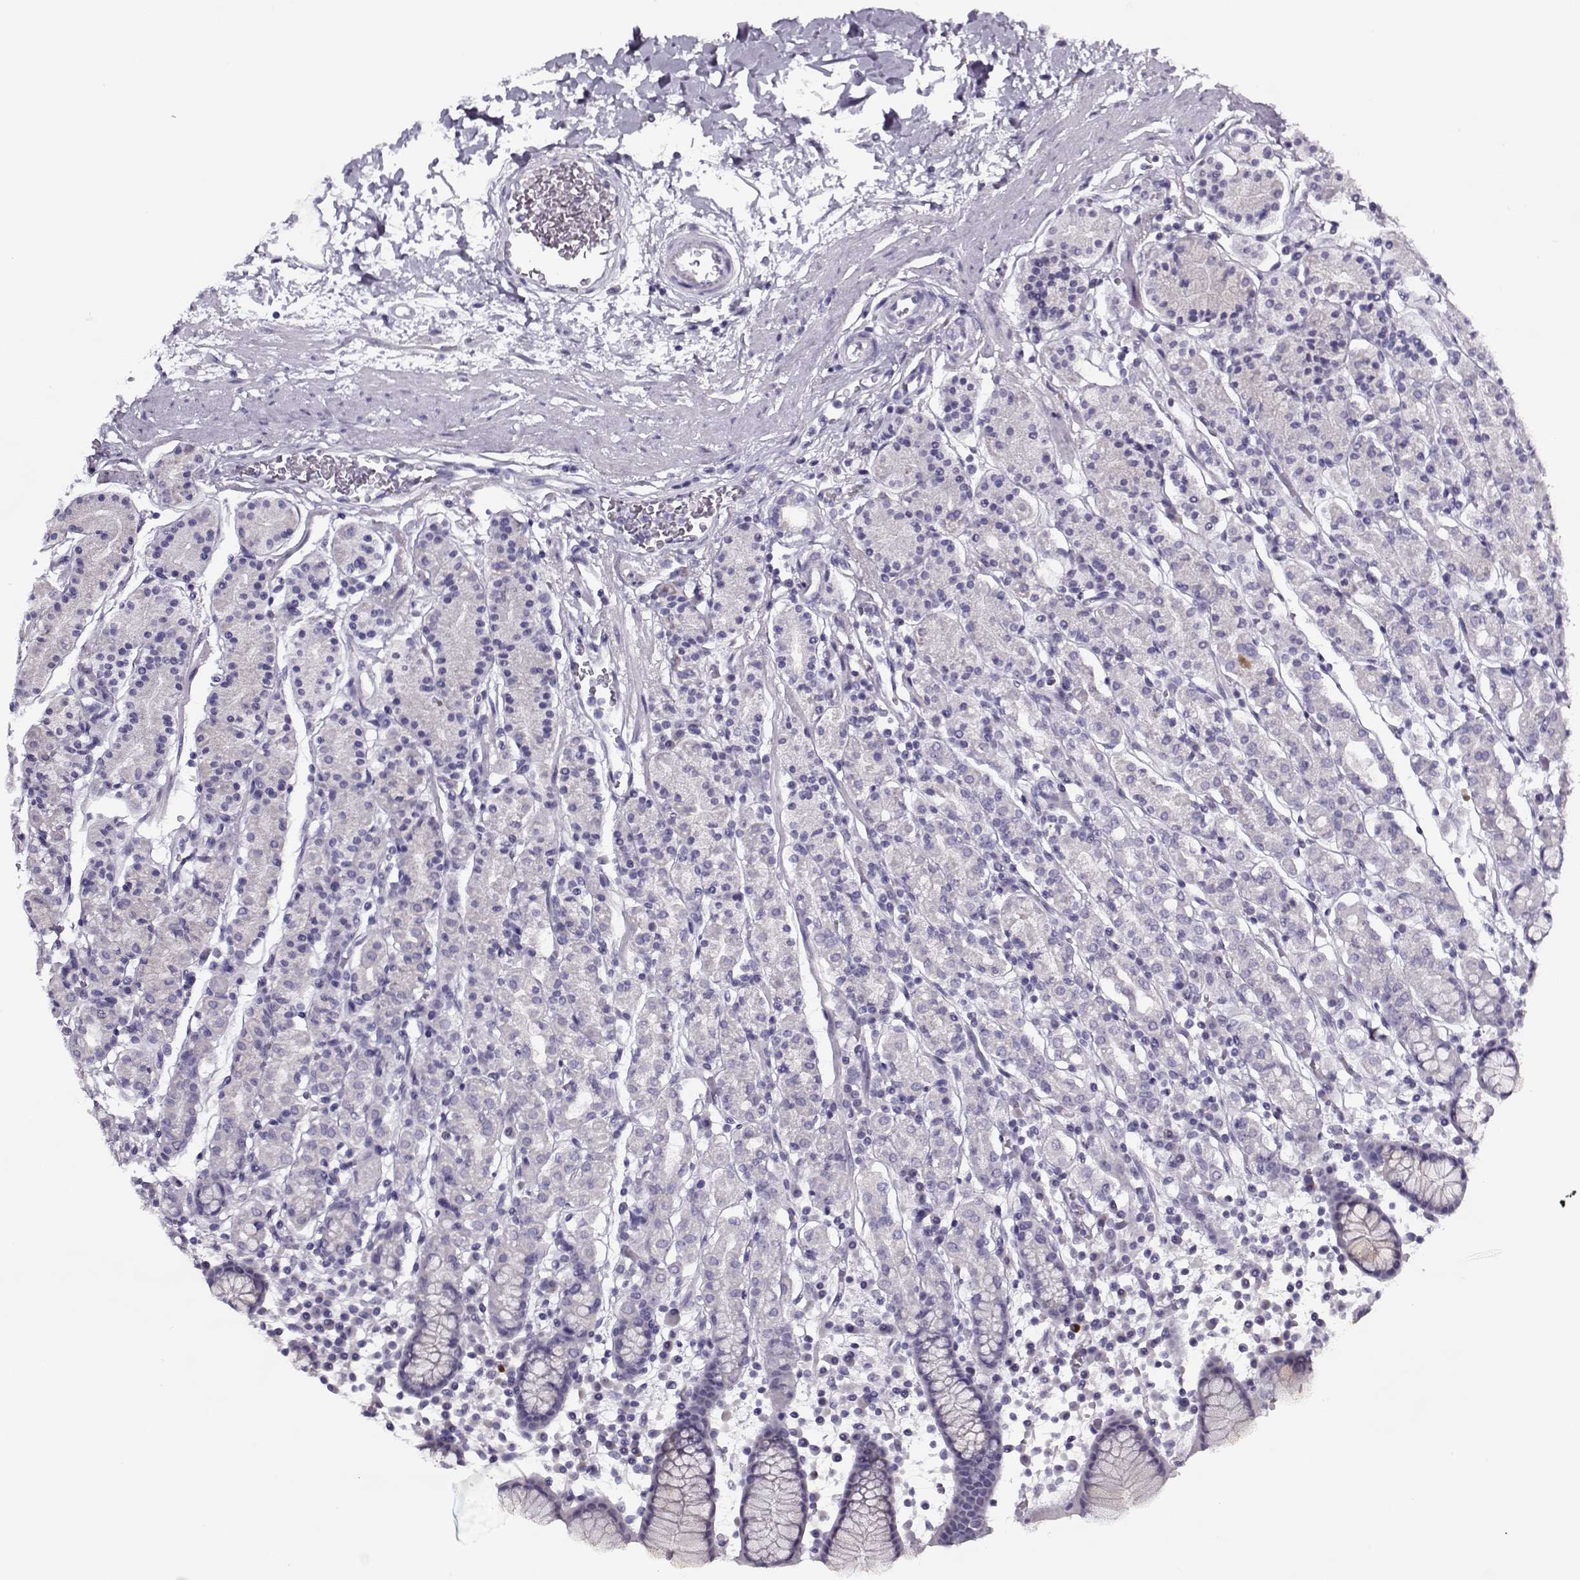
{"staining": {"intensity": "negative", "quantity": "none", "location": "none"}, "tissue": "stomach", "cell_type": "Glandular cells", "image_type": "normal", "snomed": [{"axis": "morphology", "description": "Normal tissue, NOS"}, {"axis": "topography", "description": "Stomach, upper"}, {"axis": "topography", "description": "Stomach"}], "caption": "This is an IHC micrograph of normal human stomach. There is no expression in glandular cells.", "gene": "GAGE10", "patient": {"sex": "male", "age": 62}}